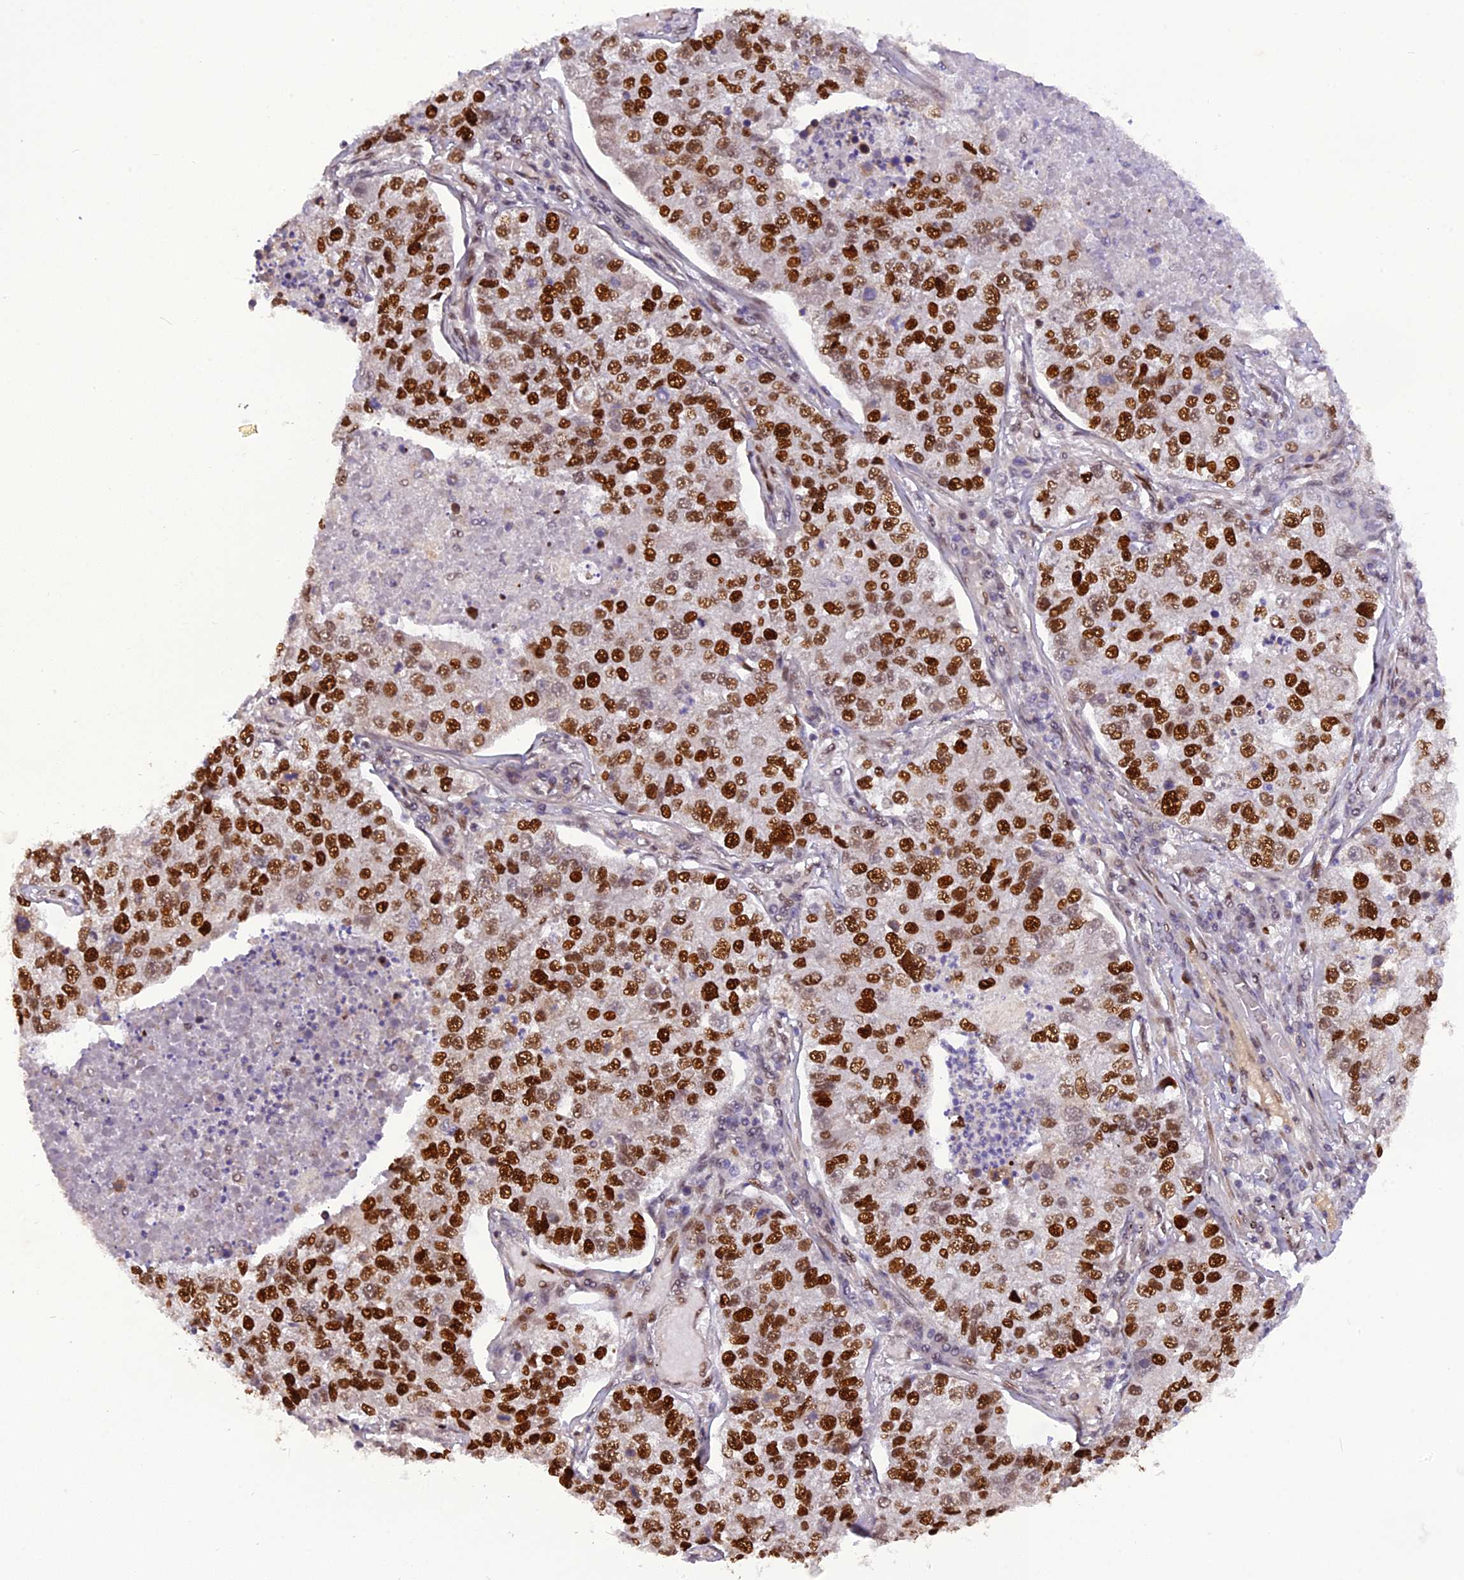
{"staining": {"intensity": "strong", "quantity": ">75%", "location": "nuclear"}, "tissue": "lung cancer", "cell_type": "Tumor cells", "image_type": "cancer", "snomed": [{"axis": "morphology", "description": "Adenocarcinoma, NOS"}, {"axis": "topography", "description": "Lung"}], "caption": "DAB immunohistochemical staining of human lung cancer (adenocarcinoma) displays strong nuclear protein expression in approximately >75% of tumor cells.", "gene": "MICALL1", "patient": {"sex": "male", "age": 49}}